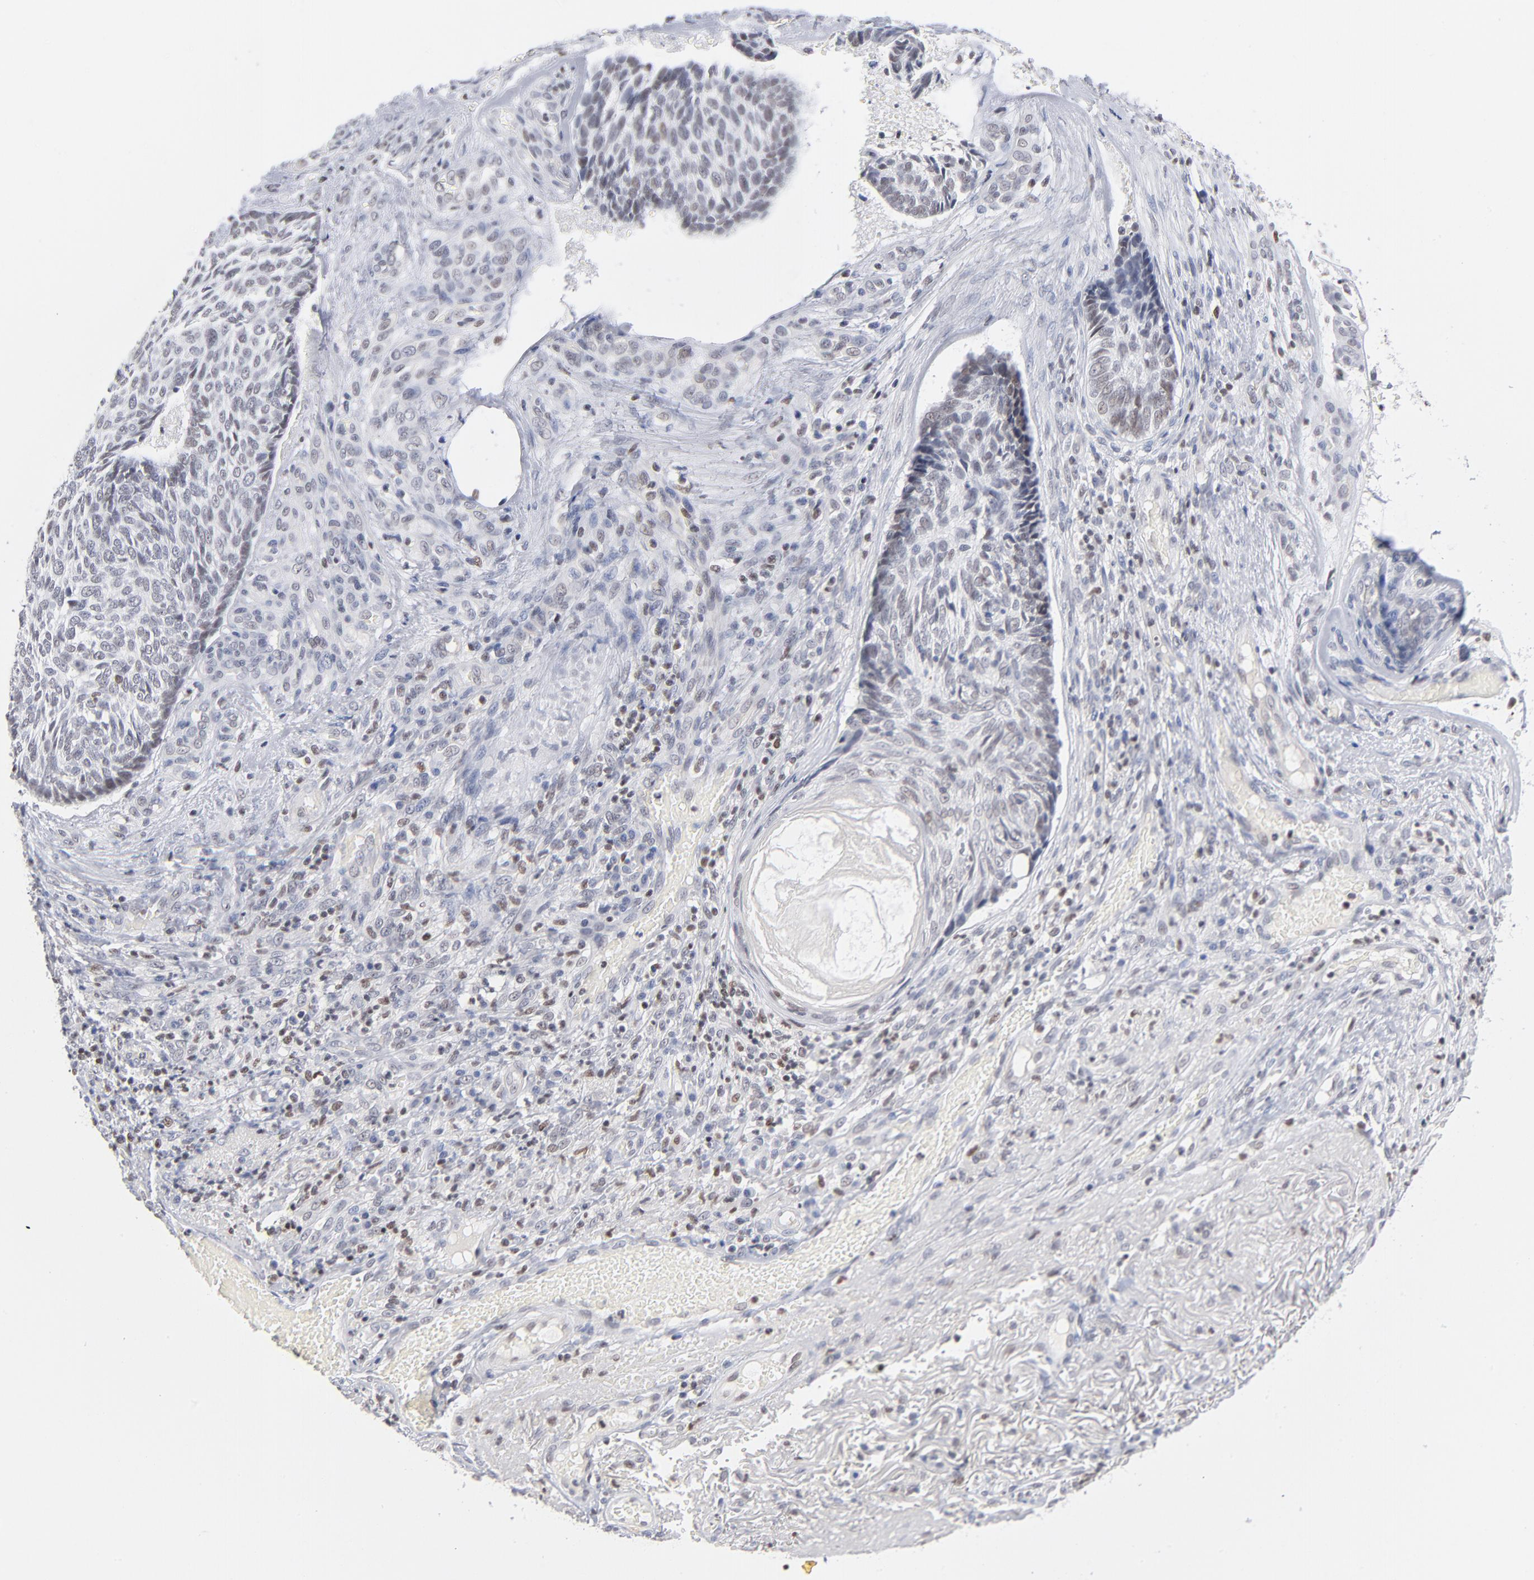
{"staining": {"intensity": "negative", "quantity": "none", "location": "none"}, "tissue": "skin cancer", "cell_type": "Tumor cells", "image_type": "cancer", "snomed": [{"axis": "morphology", "description": "Basal cell carcinoma"}, {"axis": "topography", "description": "Skin"}], "caption": "A micrograph of skin basal cell carcinoma stained for a protein shows no brown staining in tumor cells.", "gene": "MAX", "patient": {"sex": "male", "age": 72}}